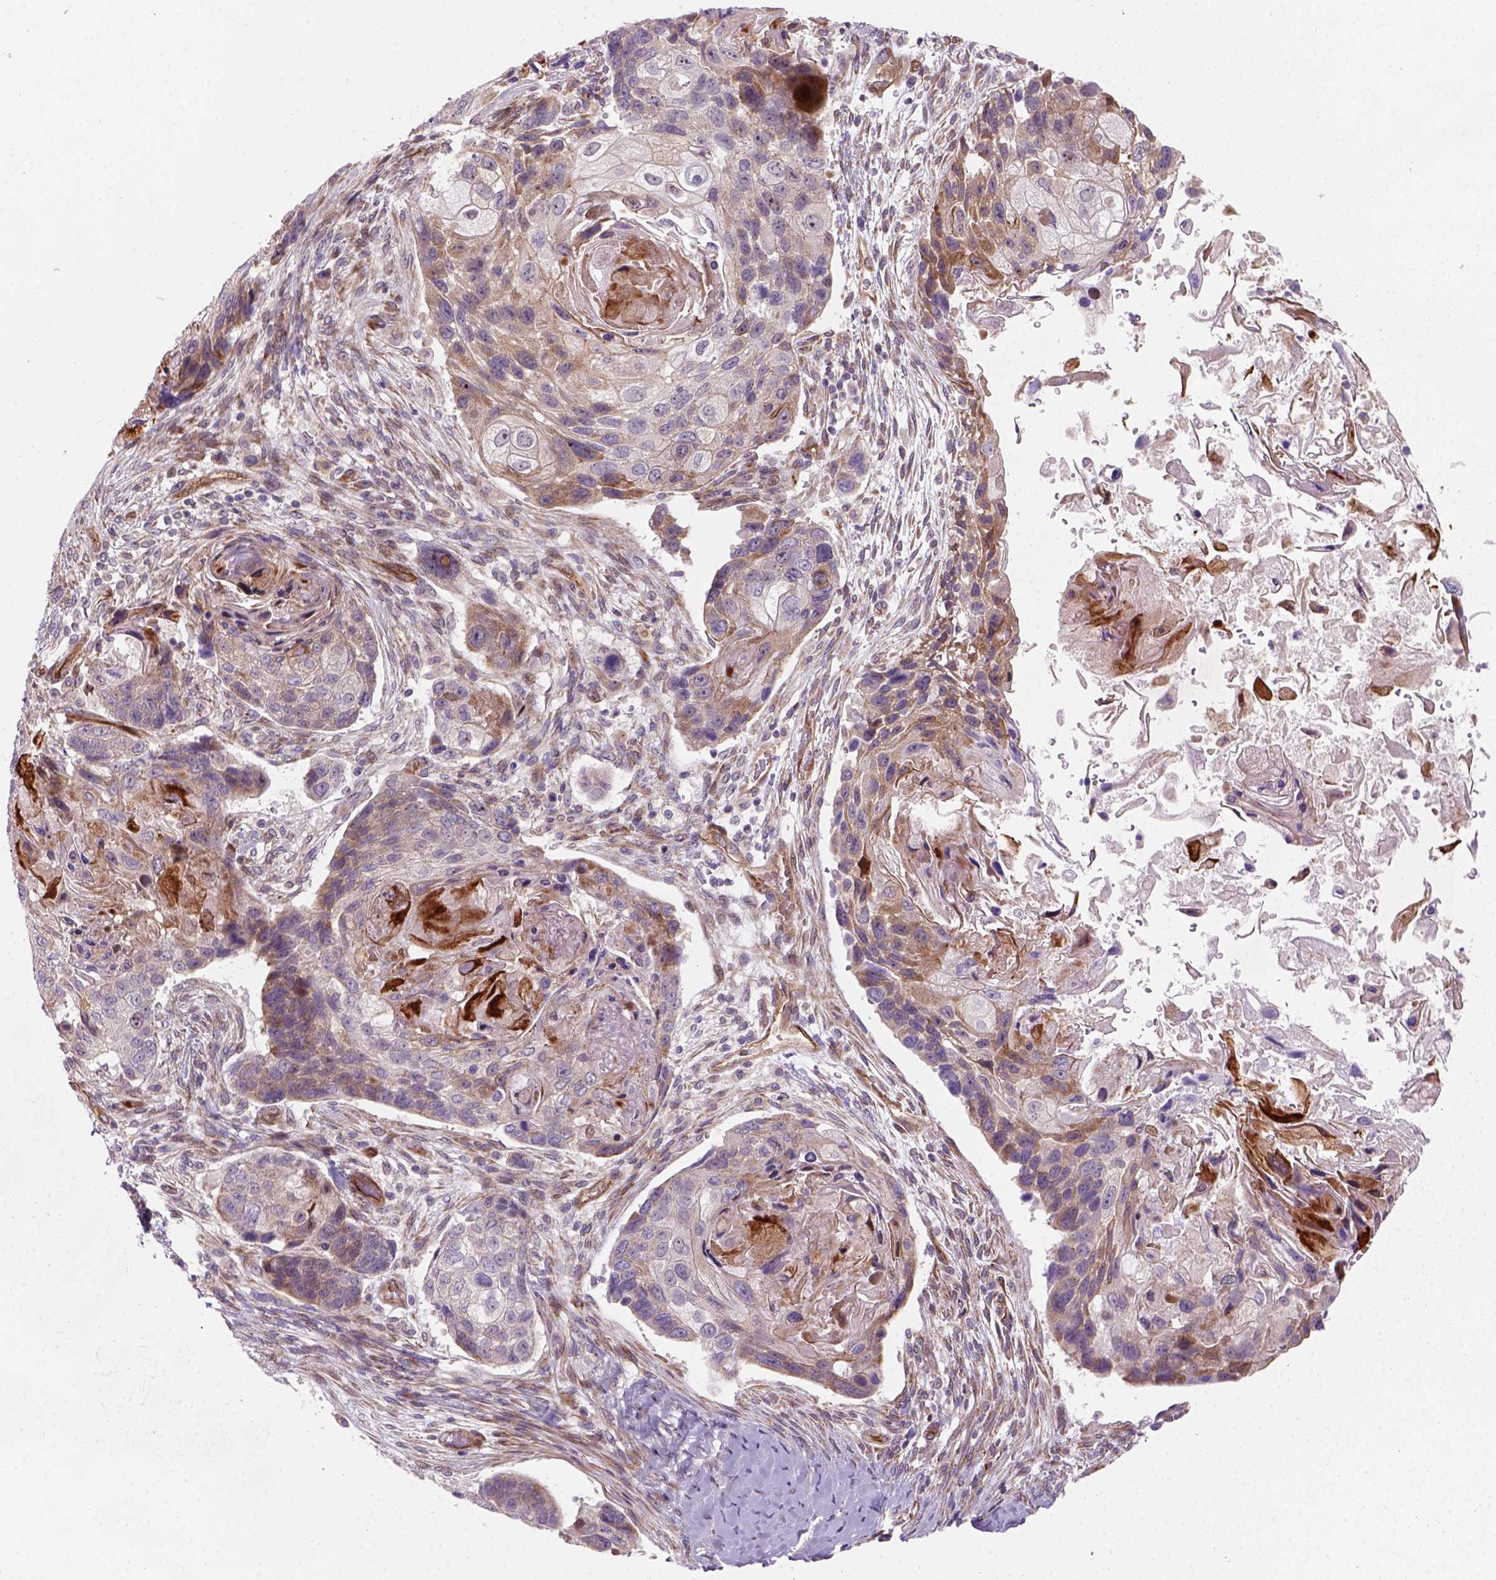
{"staining": {"intensity": "moderate", "quantity": "25%-75%", "location": "cytoplasmic/membranous"}, "tissue": "lung cancer", "cell_type": "Tumor cells", "image_type": "cancer", "snomed": [{"axis": "morphology", "description": "Squamous cell carcinoma, NOS"}, {"axis": "topography", "description": "Lung"}], "caption": "Immunohistochemistry (IHC) of lung squamous cell carcinoma demonstrates medium levels of moderate cytoplasmic/membranous expression in about 25%-75% of tumor cells.", "gene": "VSTM5", "patient": {"sex": "male", "age": 69}}